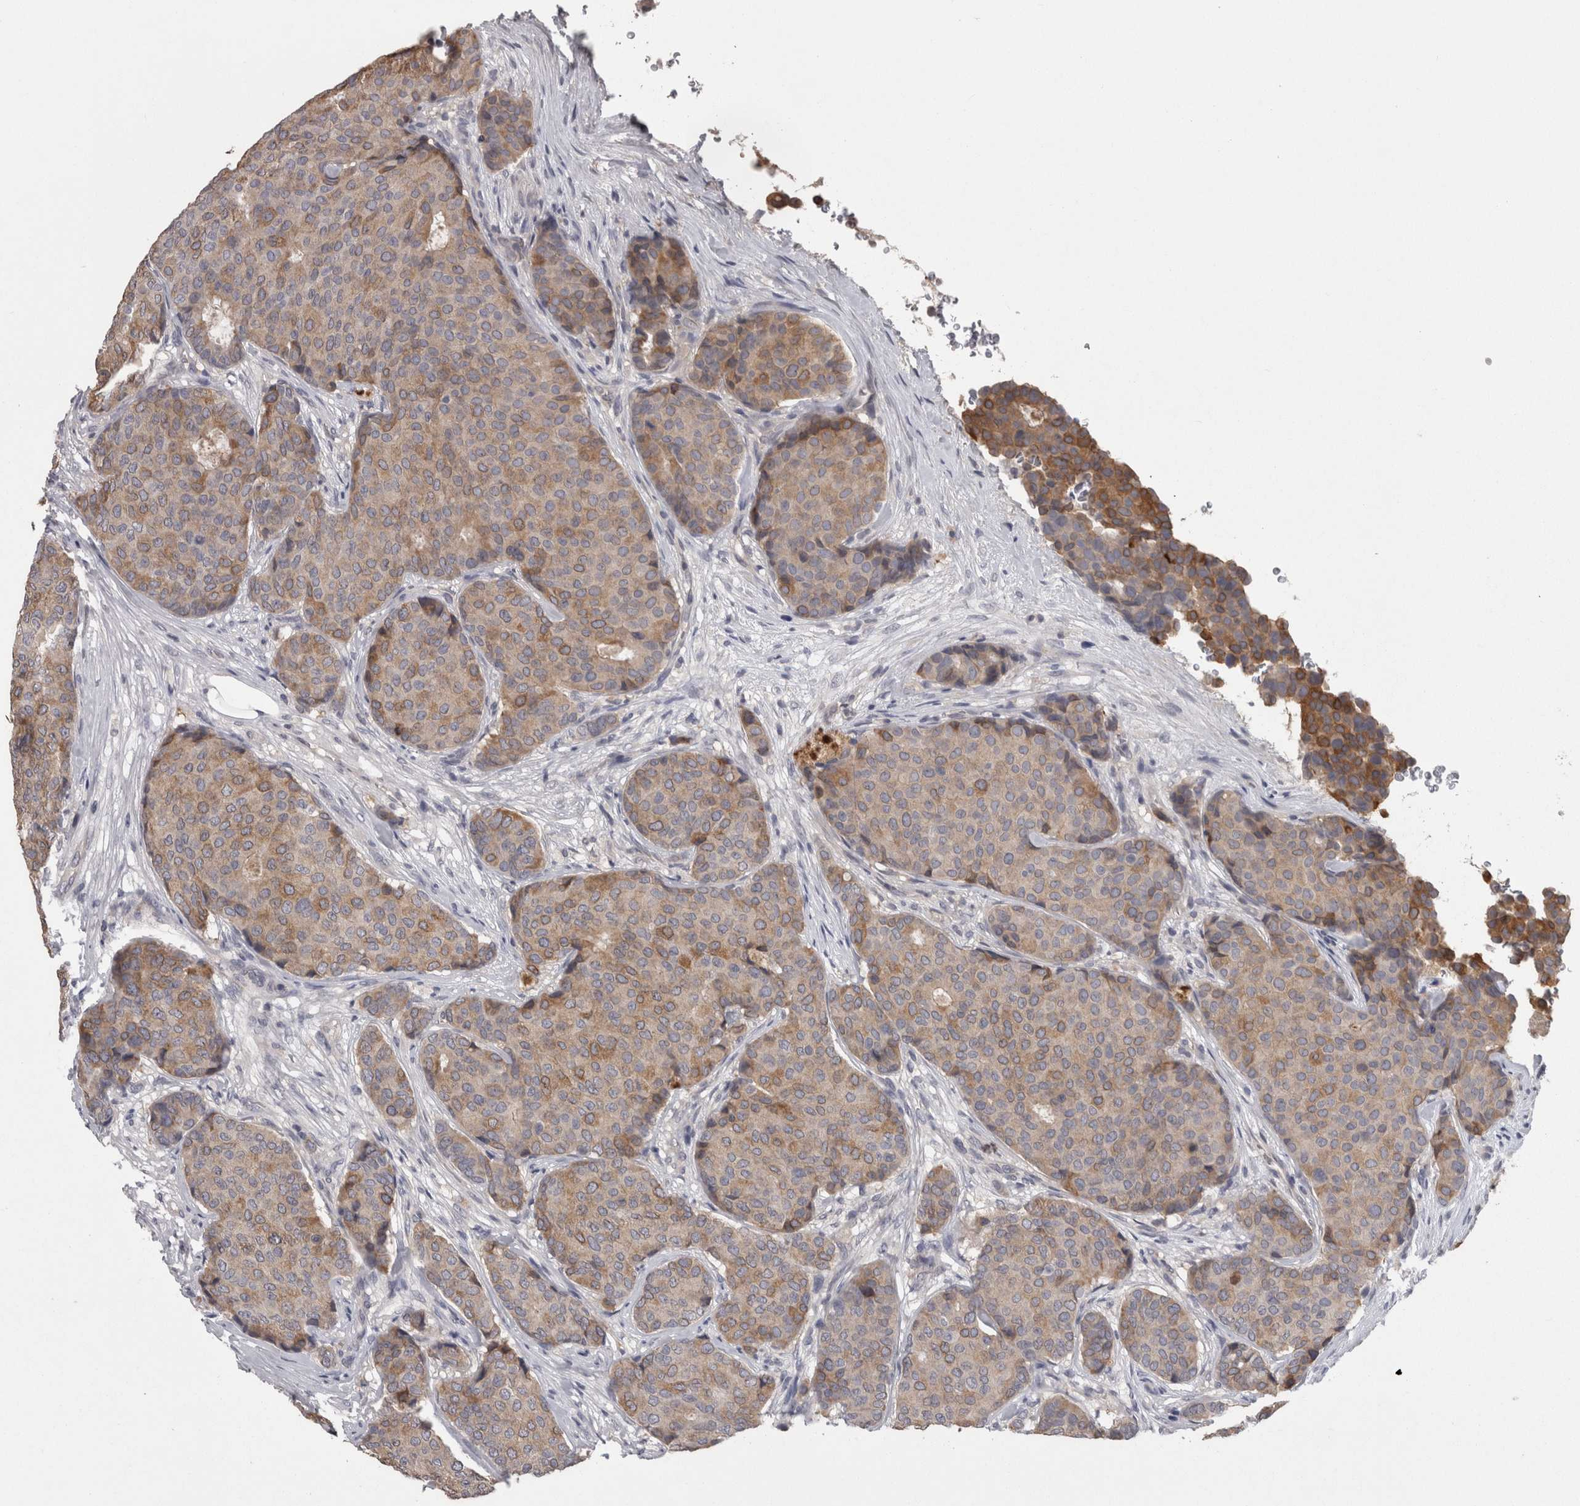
{"staining": {"intensity": "moderate", "quantity": "25%-75%", "location": "cytoplasmic/membranous"}, "tissue": "breast cancer", "cell_type": "Tumor cells", "image_type": "cancer", "snomed": [{"axis": "morphology", "description": "Duct carcinoma"}, {"axis": "topography", "description": "Breast"}], "caption": "Breast infiltrating ductal carcinoma was stained to show a protein in brown. There is medium levels of moderate cytoplasmic/membranous positivity in approximately 25%-75% of tumor cells.", "gene": "PON3", "patient": {"sex": "female", "age": 75}}